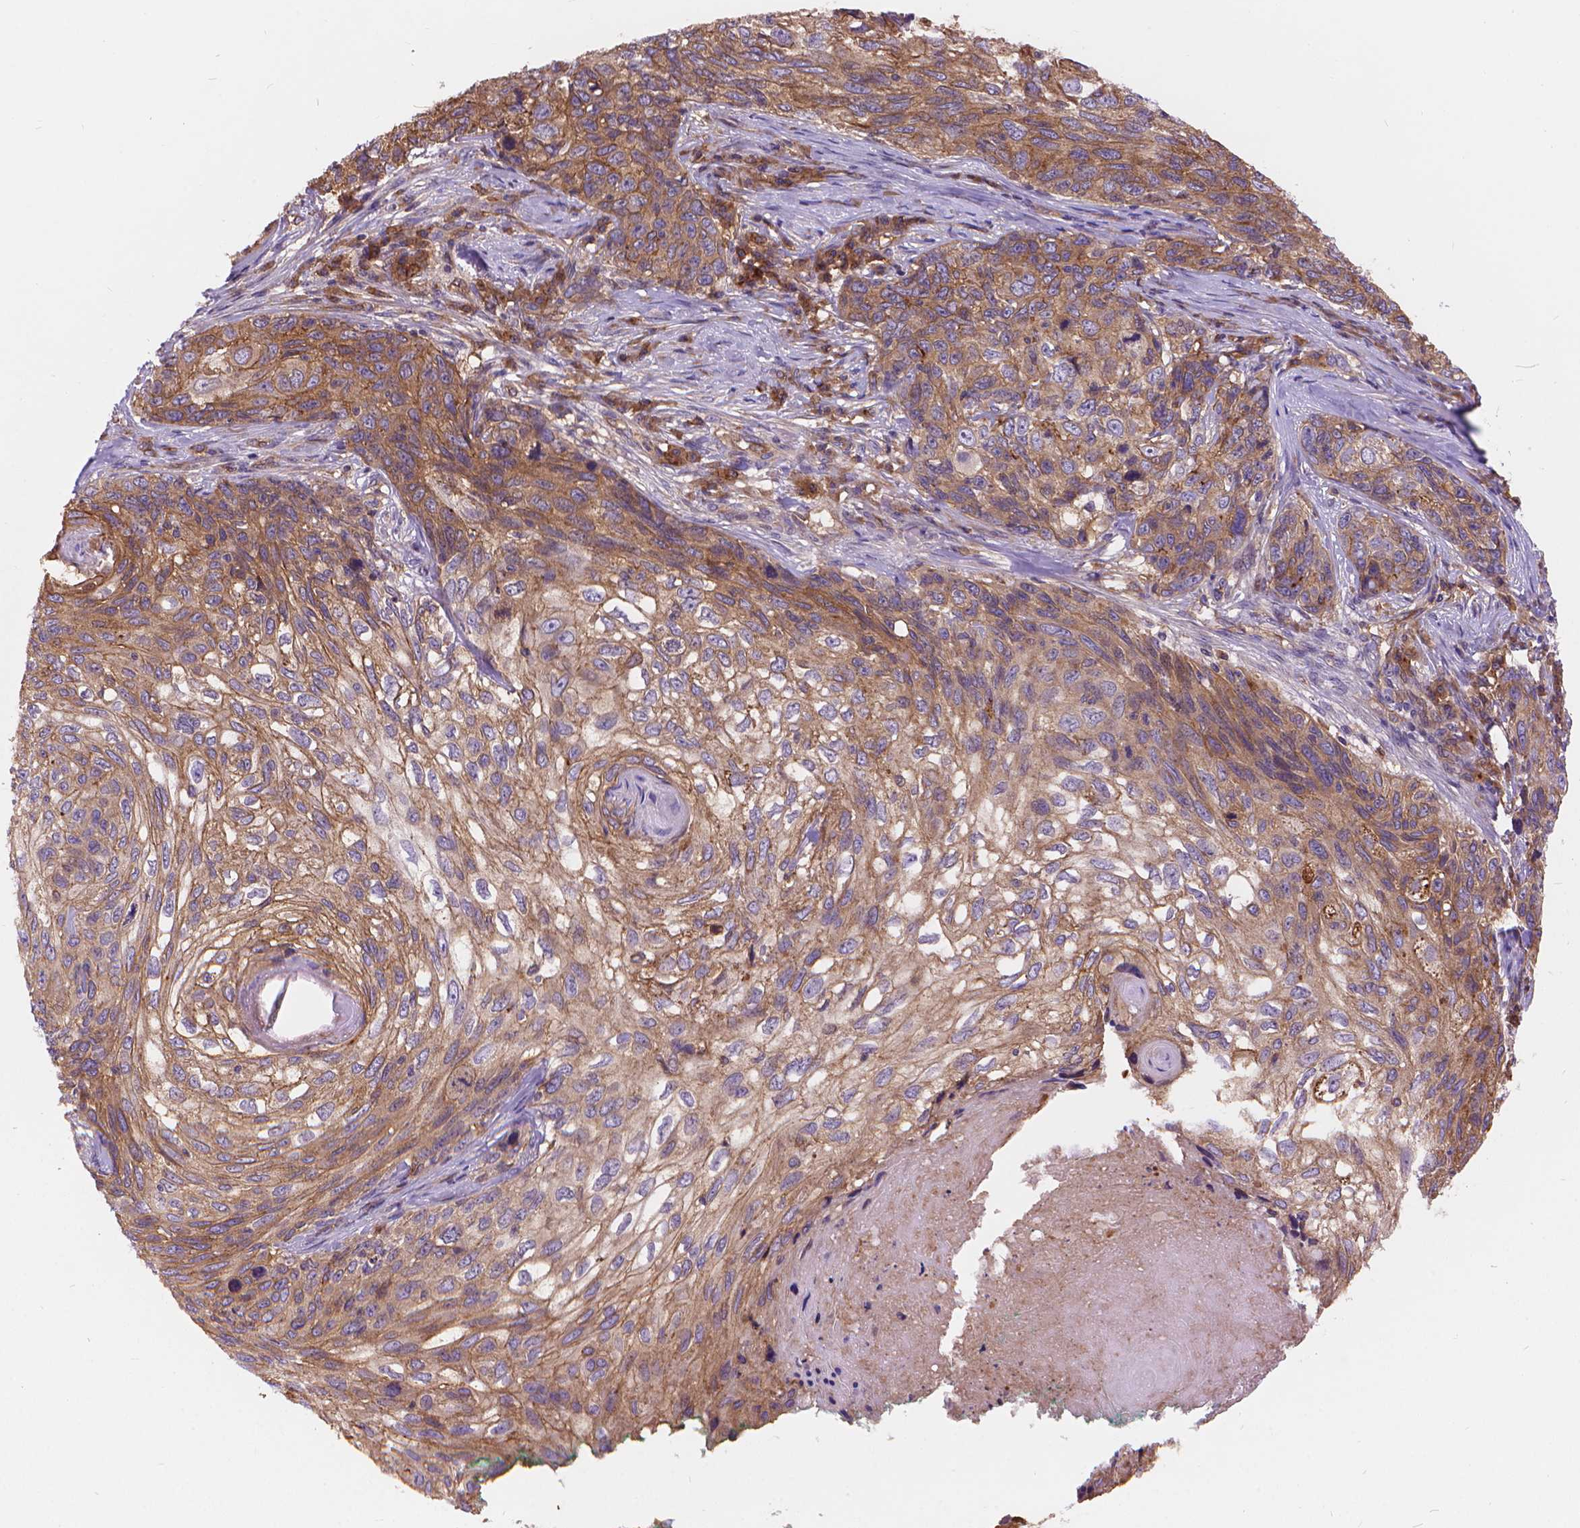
{"staining": {"intensity": "moderate", "quantity": "25%-75%", "location": "cytoplasmic/membranous"}, "tissue": "skin cancer", "cell_type": "Tumor cells", "image_type": "cancer", "snomed": [{"axis": "morphology", "description": "Squamous cell carcinoma, NOS"}, {"axis": "topography", "description": "Skin"}], "caption": "Skin cancer (squamous cell carcinoma) stained with DAB immunohistochemistry (IHC) reveals medium levels of moderate cytoplasmic/membranous staining in about 25%-75% of tumor cells.", "gene": "ARAP1", "patient": {"sex": "male", "age": 92}}